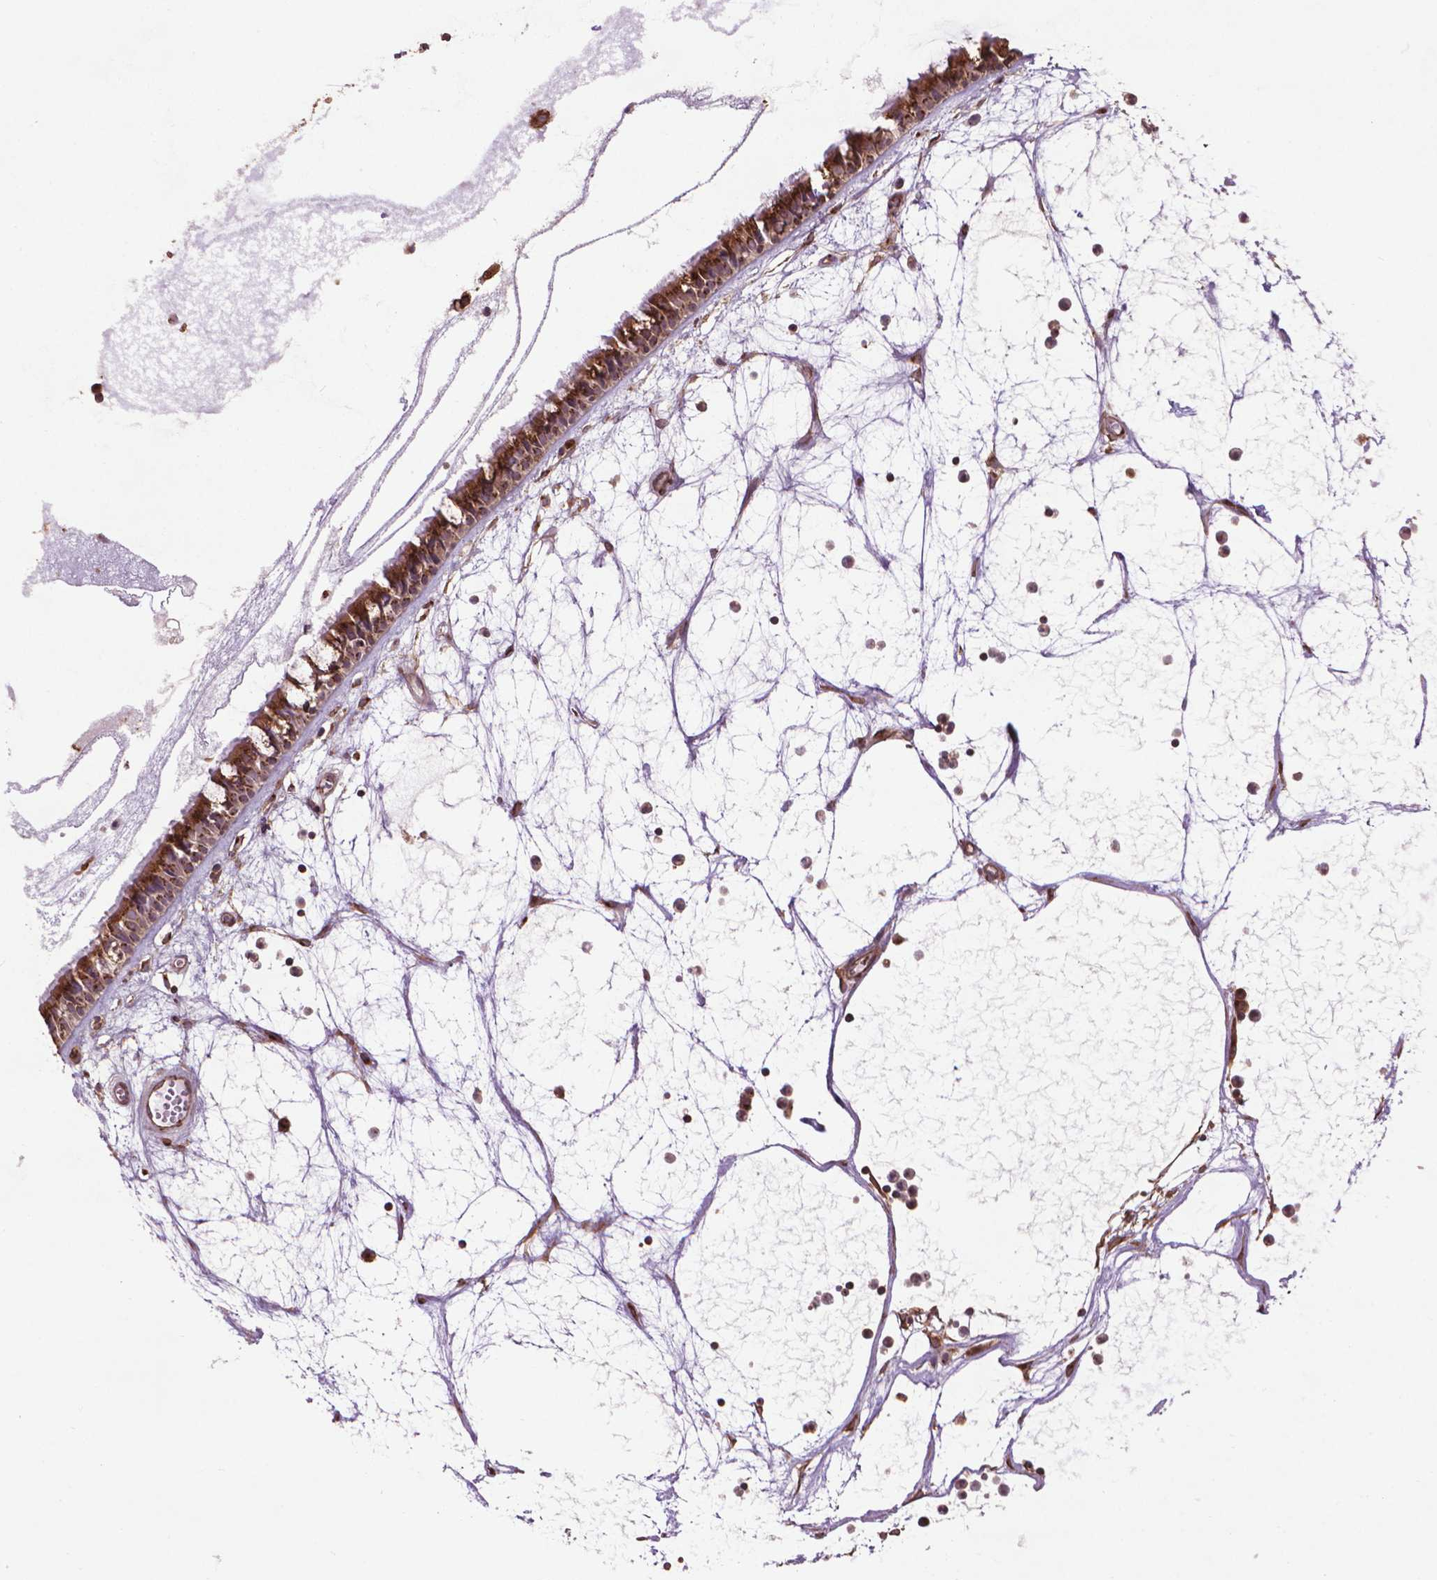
{"staining": {"intensity": "moderate", "quantity": ">75%", "location": "cytoplasmic/membranous"}, "tissue": "nasopharynx", "cell_type": "Respiratory epithelial cells", "image_type": "normal", "snomed": [{"axis": "morphology", "description": "Normal tissue, NOS"}, {"axis": "topography", "description": "Nasopharynx"}], "caption": "Immunohistochemical staining of normal human nasopharynx displays moderate cytoplasmic/membranous protein expression in approximately >75% of respiratory epithelial cells.", "gene": "GAS1", "patient": {"sex": "male", "age": 31}}